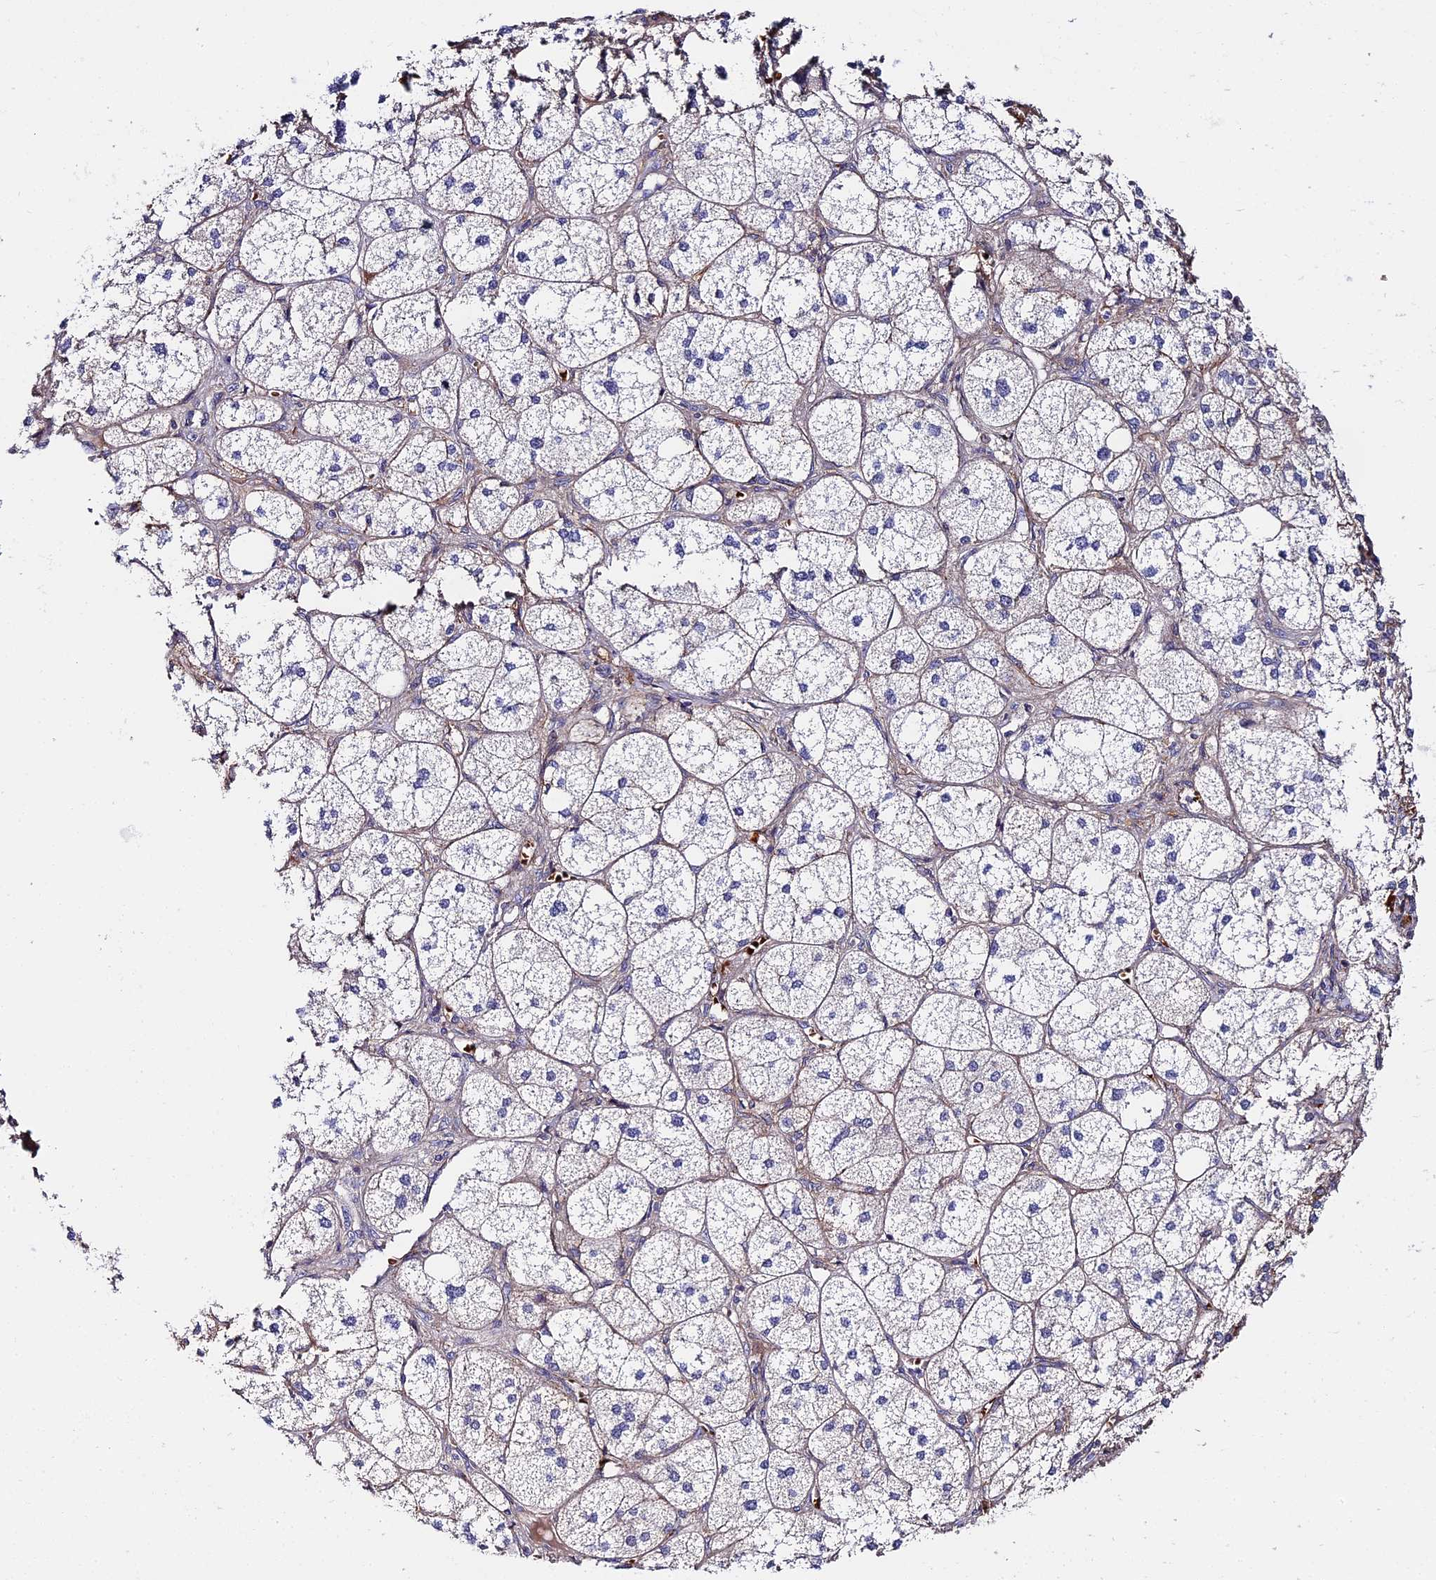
{"staining": {"intensity": "moderate", "quantity": "25%-75%", "location": "cytoplasmic/membranous"}, "tissue": "adrenal gland", "cell_type": "Glandular cells", "image_type": "normal", "snomed": [{"axis": "morphology", "description": "Normal tissue, NOS"}, {"axis": "topography", "description": "Adrenal gland"}], "caption": "Immunohistochemical staining of normal human adrenal gland displays 25%-75% levels of moderate cytoplasmic/membranous protein staining in approximately 25%-75% of glandular cells. The staining was performed using DAB, with brown indicating positive protein expression. Nuclei are stained blue with hematoxylin.", "gene": "MISP3", "patient": {"sex": "female", "age": 61}}